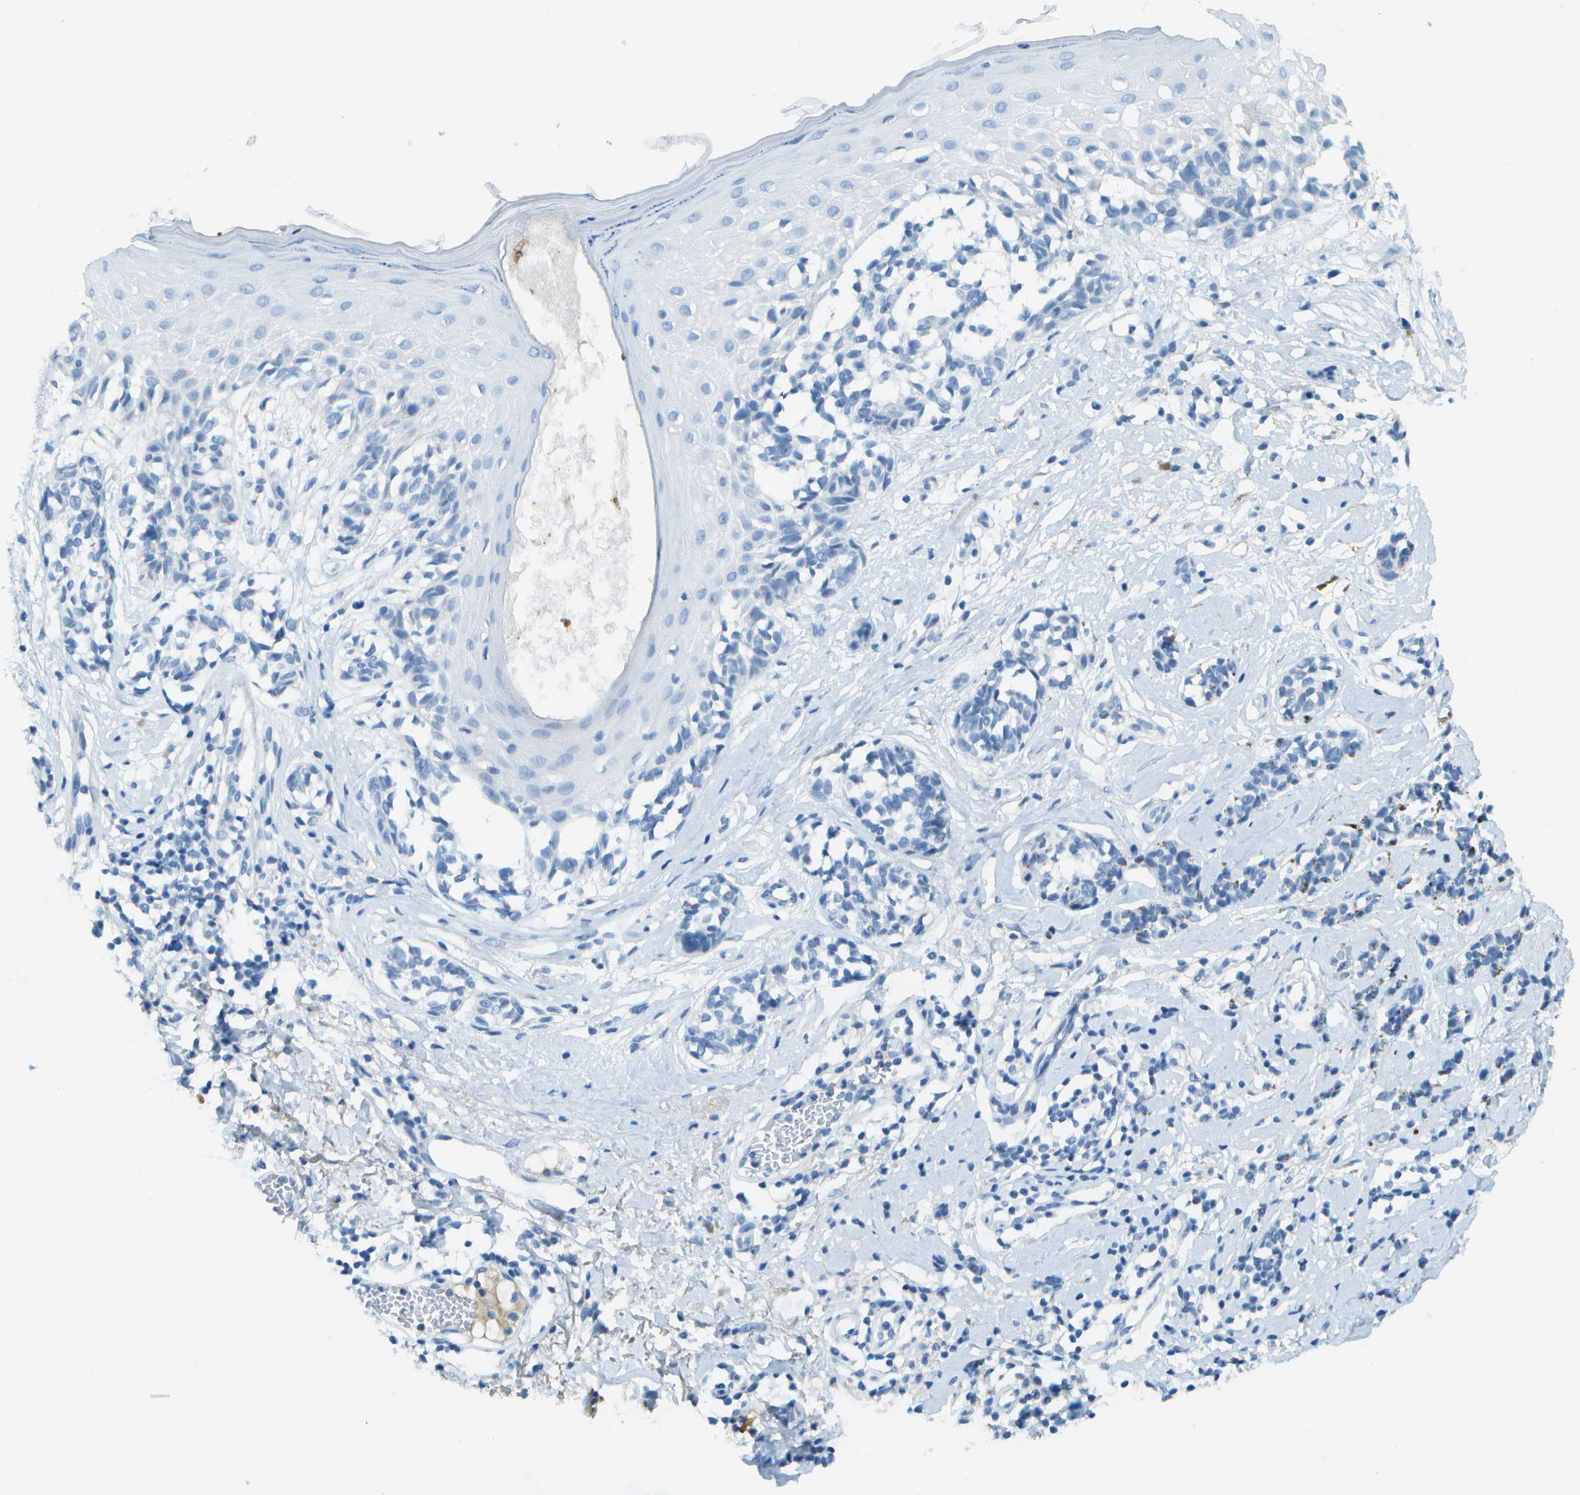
{"staining": {"intensity": "negative", "quantity": "none", "location": "none"}, "tissue": "melanoma", "cell_type": "Tumor cells", "image_type": "cancer", "snomed": [{"axis": "morphology", "description": "Malignant melanoma, NOS"}, {"axis": "topography", "description": "Skin"}], "caption": "High power microscopy image of an IHC image of malignant melanoma, revealing no significant positivity in tumor cells.", "gene": "C1S", "patient": {"sex": "male", "age": 64}}